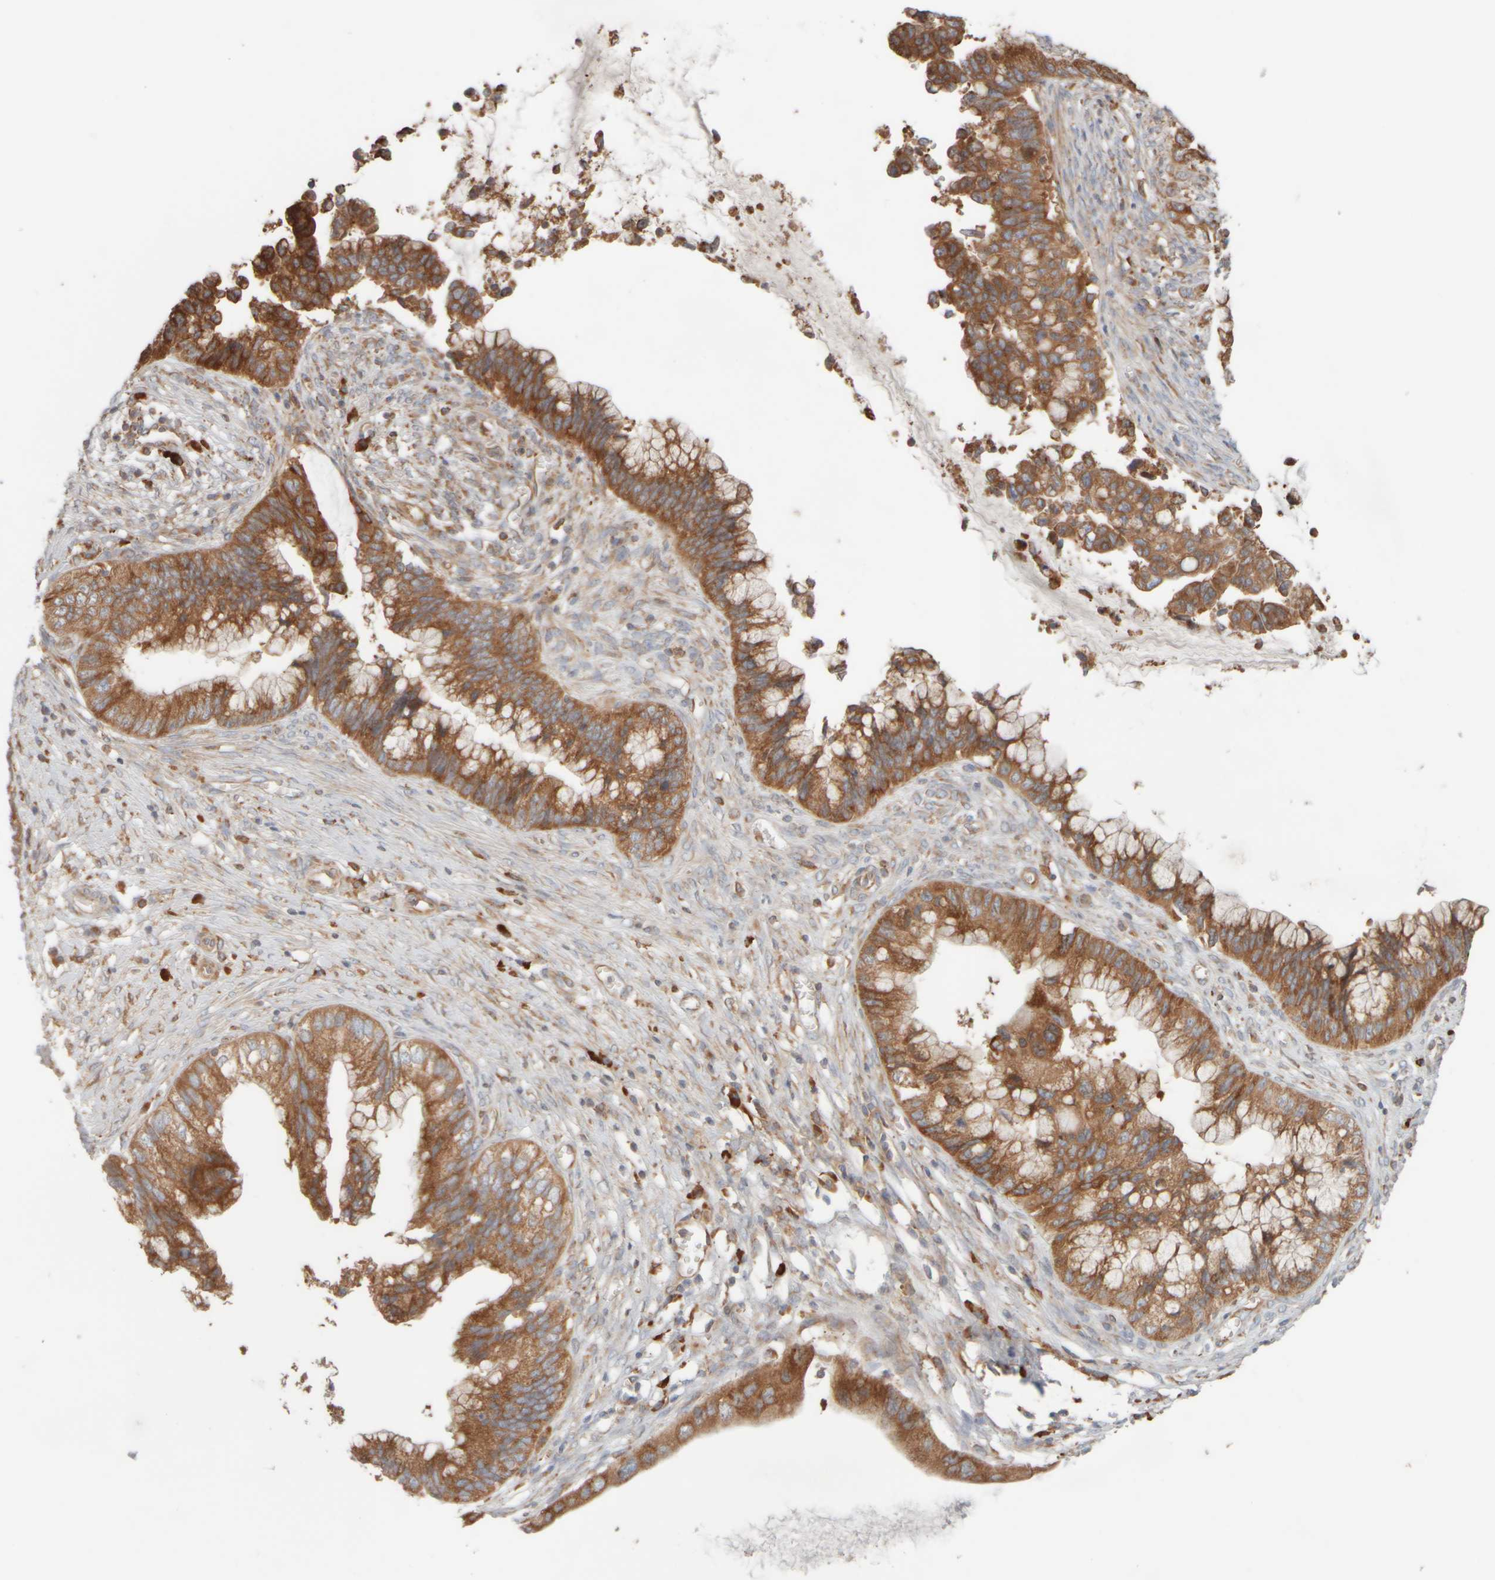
{"staining": {"intensity": "strong", "quantity": ">75%", "location": "cytoplasmic/membranous"}, "tissue": "cervical cancer", "cell_type": "Tumor cells", "image_type": "cancer", "snomed": [{"axis": "morphology", "description": "Adenocarcinoma, NOS"}, {"axis": "topography", "description": "Cervix"}], "caption": "Protein staining shows strong cytoplasmic/membranous staining in about >75% of tumor cells in adenocarcinoma (cervical).", "gene": "EIF2B3", "patient": {"sex": "female", "age": 44}}